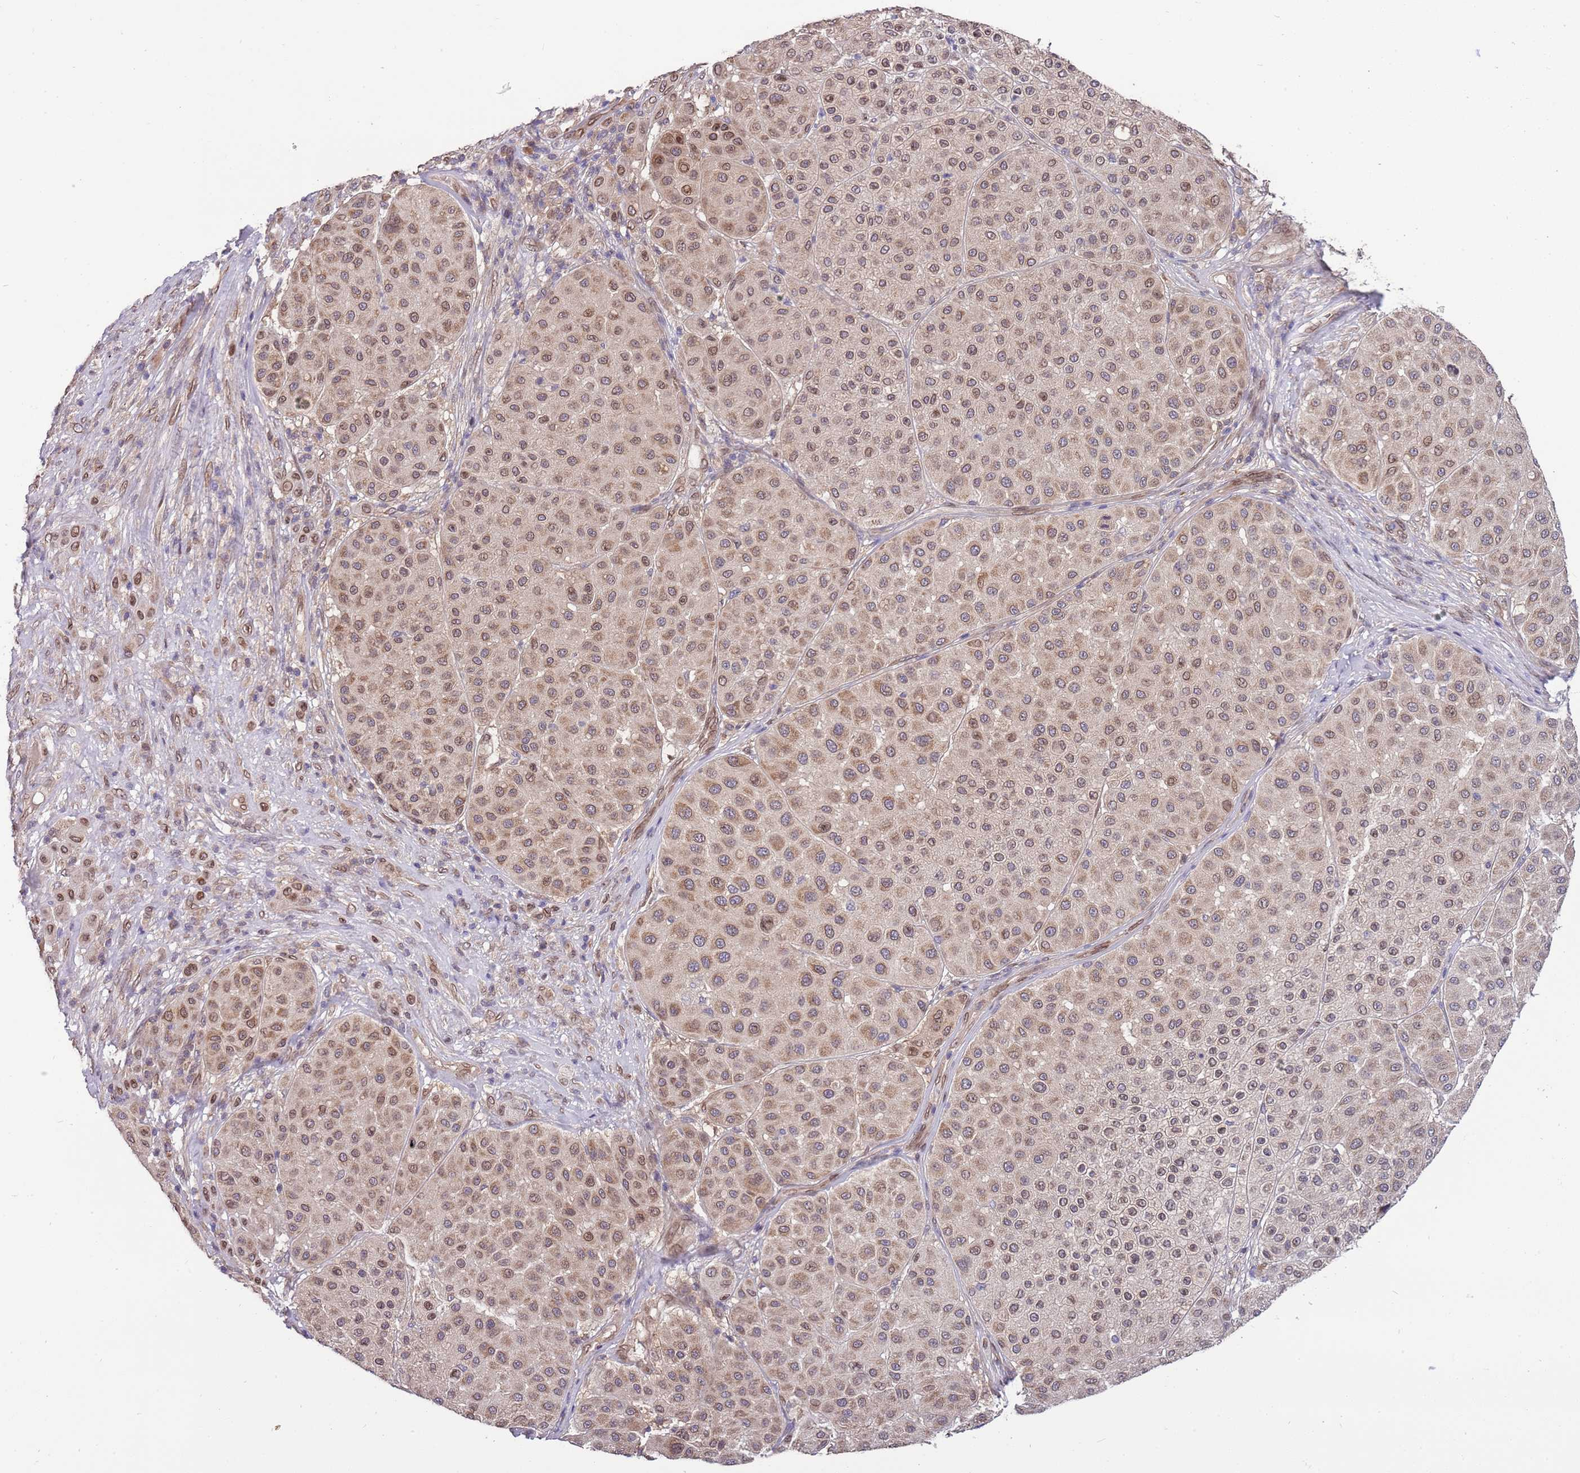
{"staining": {"intensity": "moderate", "quantity": ">75%", "location": "cytoplasmic/membranous,nuclear"}, "tissue": "melanoma", "cell_type": "Tumor cells", "image_type": "cancer", "snomed": [{"axis": "morphology", "description": "Malignant melanoma, Metastatic site"}, {"axis": "topography", "description": "Smooth muscle"}], "caption": "Protein expression analysis of malignant melanoma (metastatic site) displays moderate cytoplasmic/membranous and nuclear expression in approximately >75% of tumor cells.", "gene": "ZNF665", "patient": {"sex": "male", "age": 41}}